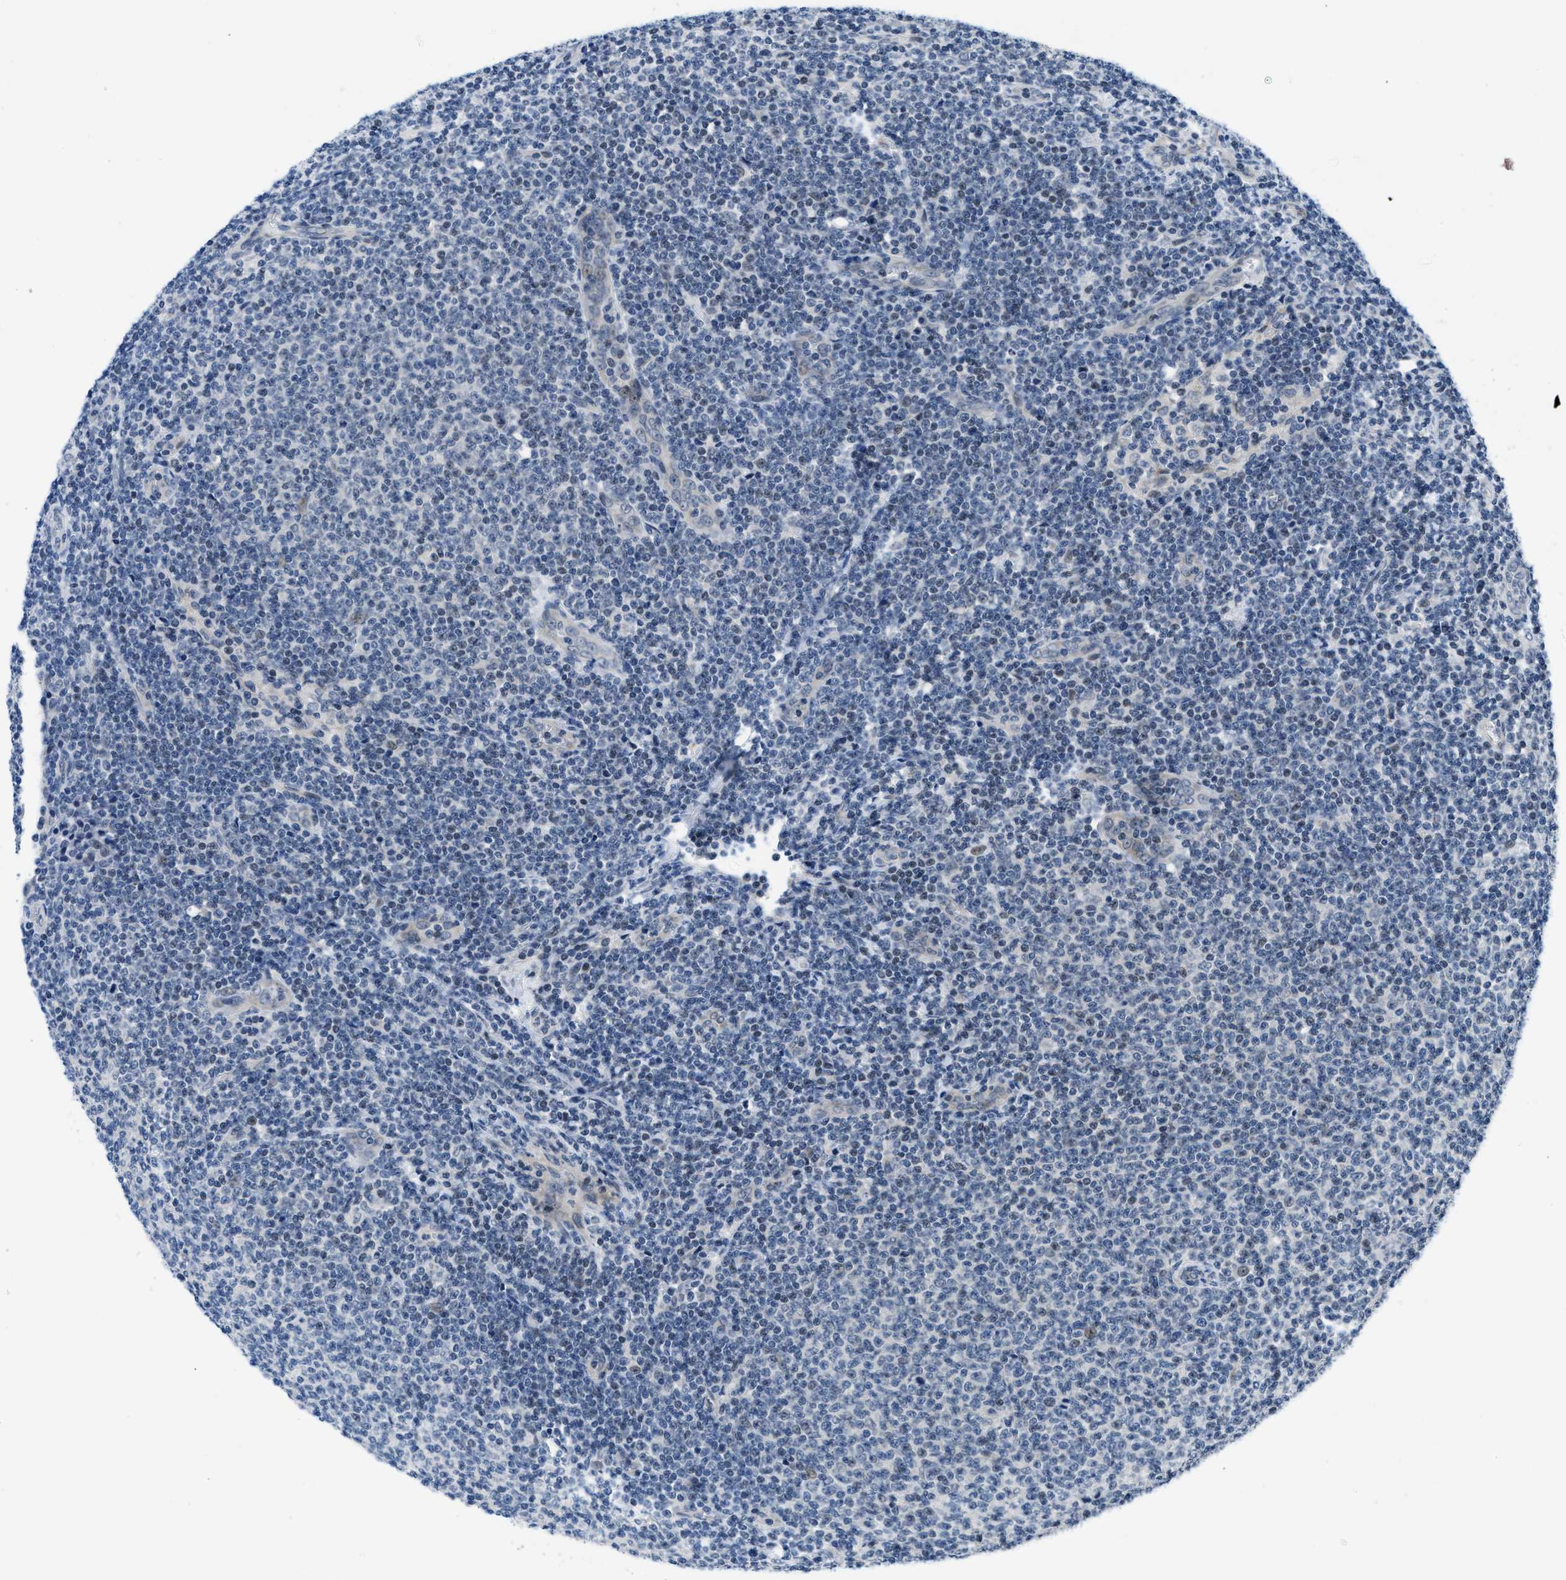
{"staining": {"intensity": "weak", "quantity": "<25%", "location": "nuclear"}, "tissue": "lymphoma", "cell_type": "Tumor cells", "image_type": "cancer", "snomed": [{"axis": "morphology", "description": "Malignant lymphoma, non-Hodgkin's type, Low grade"}, {"axis": "topography", "description": "Lymph node"}], "caption": "Protein analysis of lymphoma displays no significant expression in tumor cells.", "gene": "SETD5", "patient": {"sex": "male", "age": 66}}